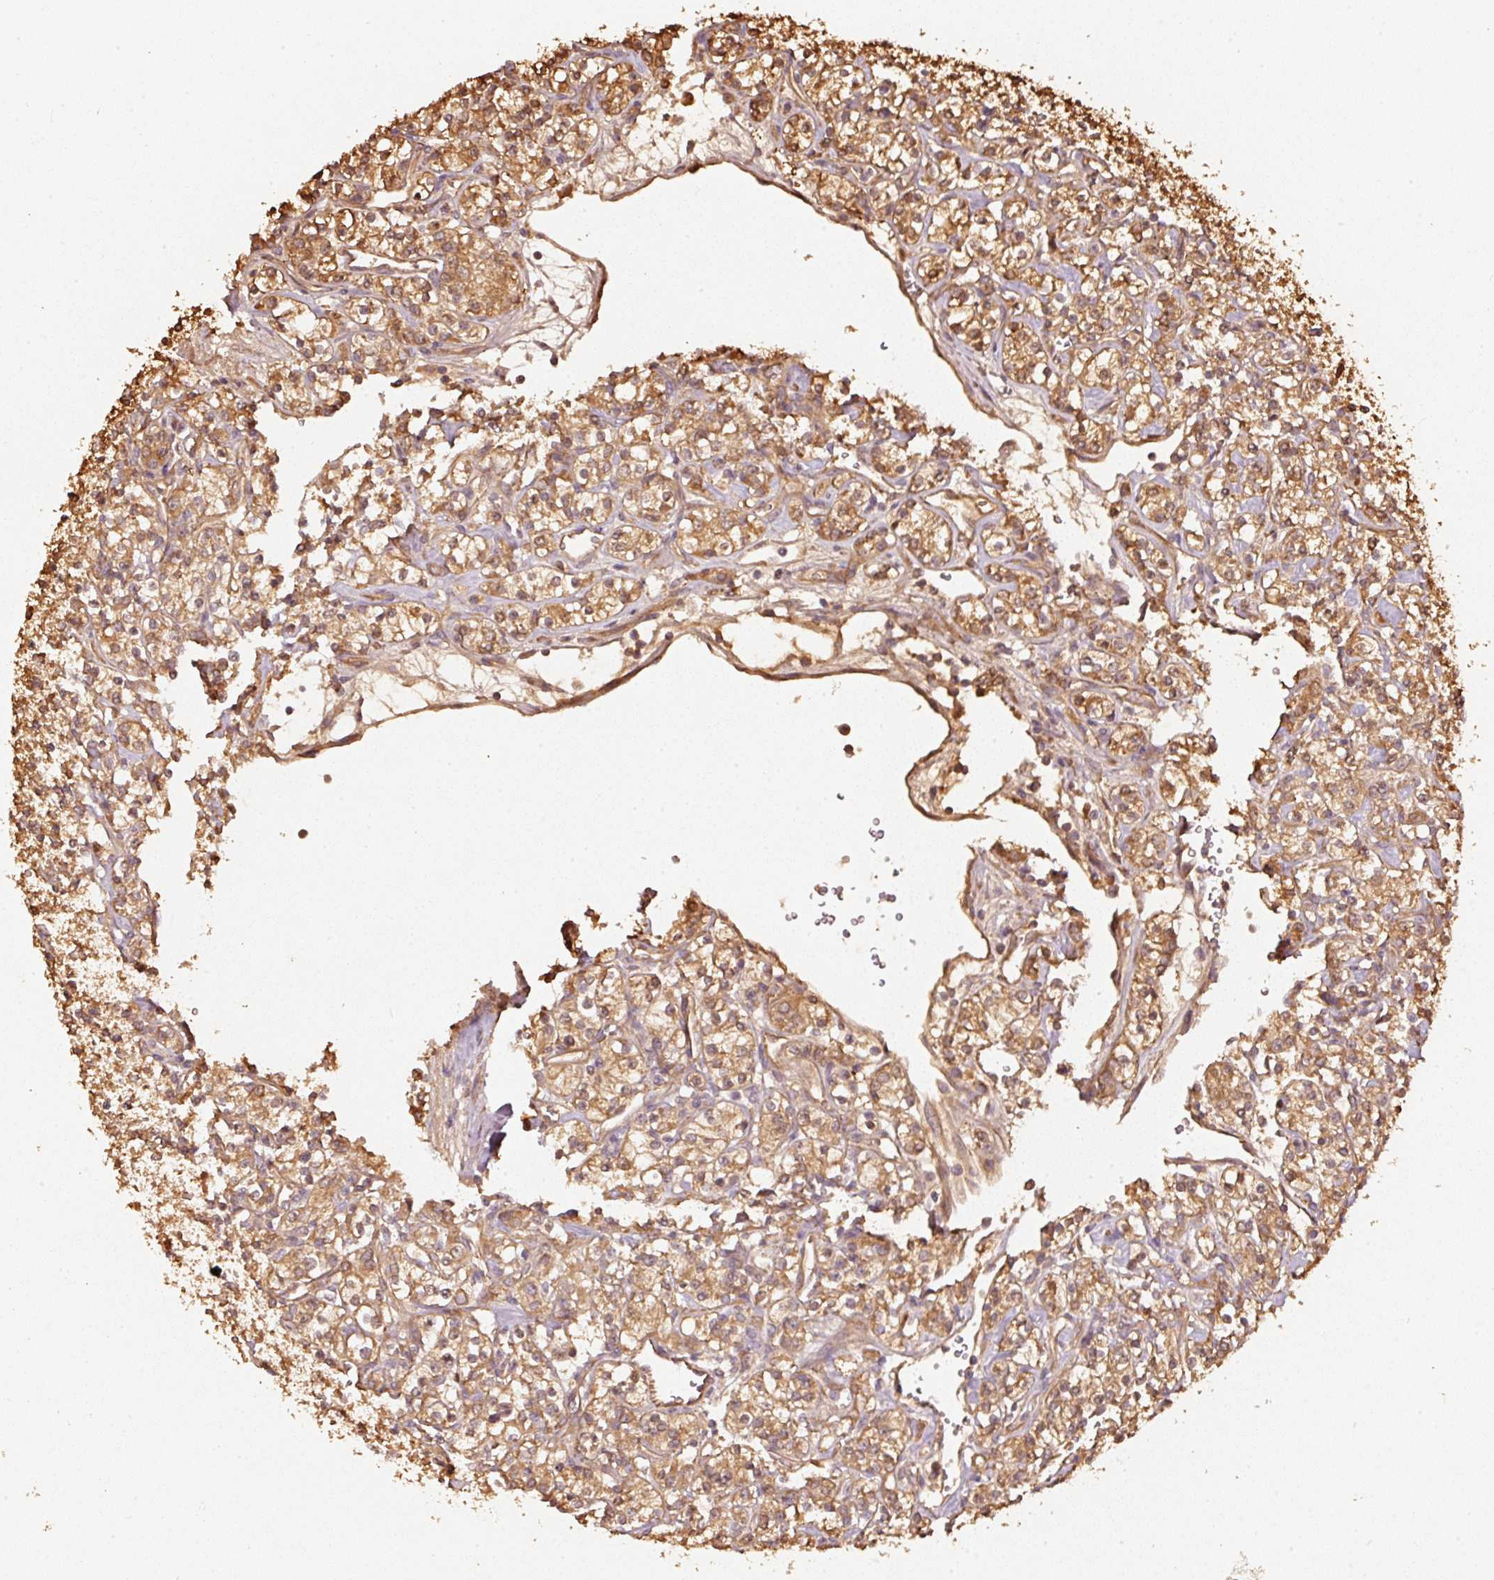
{"staining": {"intensity": "moderate", "quantity": ">75%", "location": "cytoplasmic/membranous"}, "tissue": "renal cancer", "cell_type": "Tumor cells", "image_type": "cancer", "snomed": [{"axis": "morphology", "description": "Adenocarcinoma, NOS"}, {"axis": "topography", "description": "Kidney"}], "caption": "Renal cancer stained for a protein exhibits moderate cytoplasmic/membranous positivity in tumor cells. The protein is shown in brown color, while the nuclei are stained blue.", "gene": "STAU1", "patient": {"sex": "male", "age": 77}}